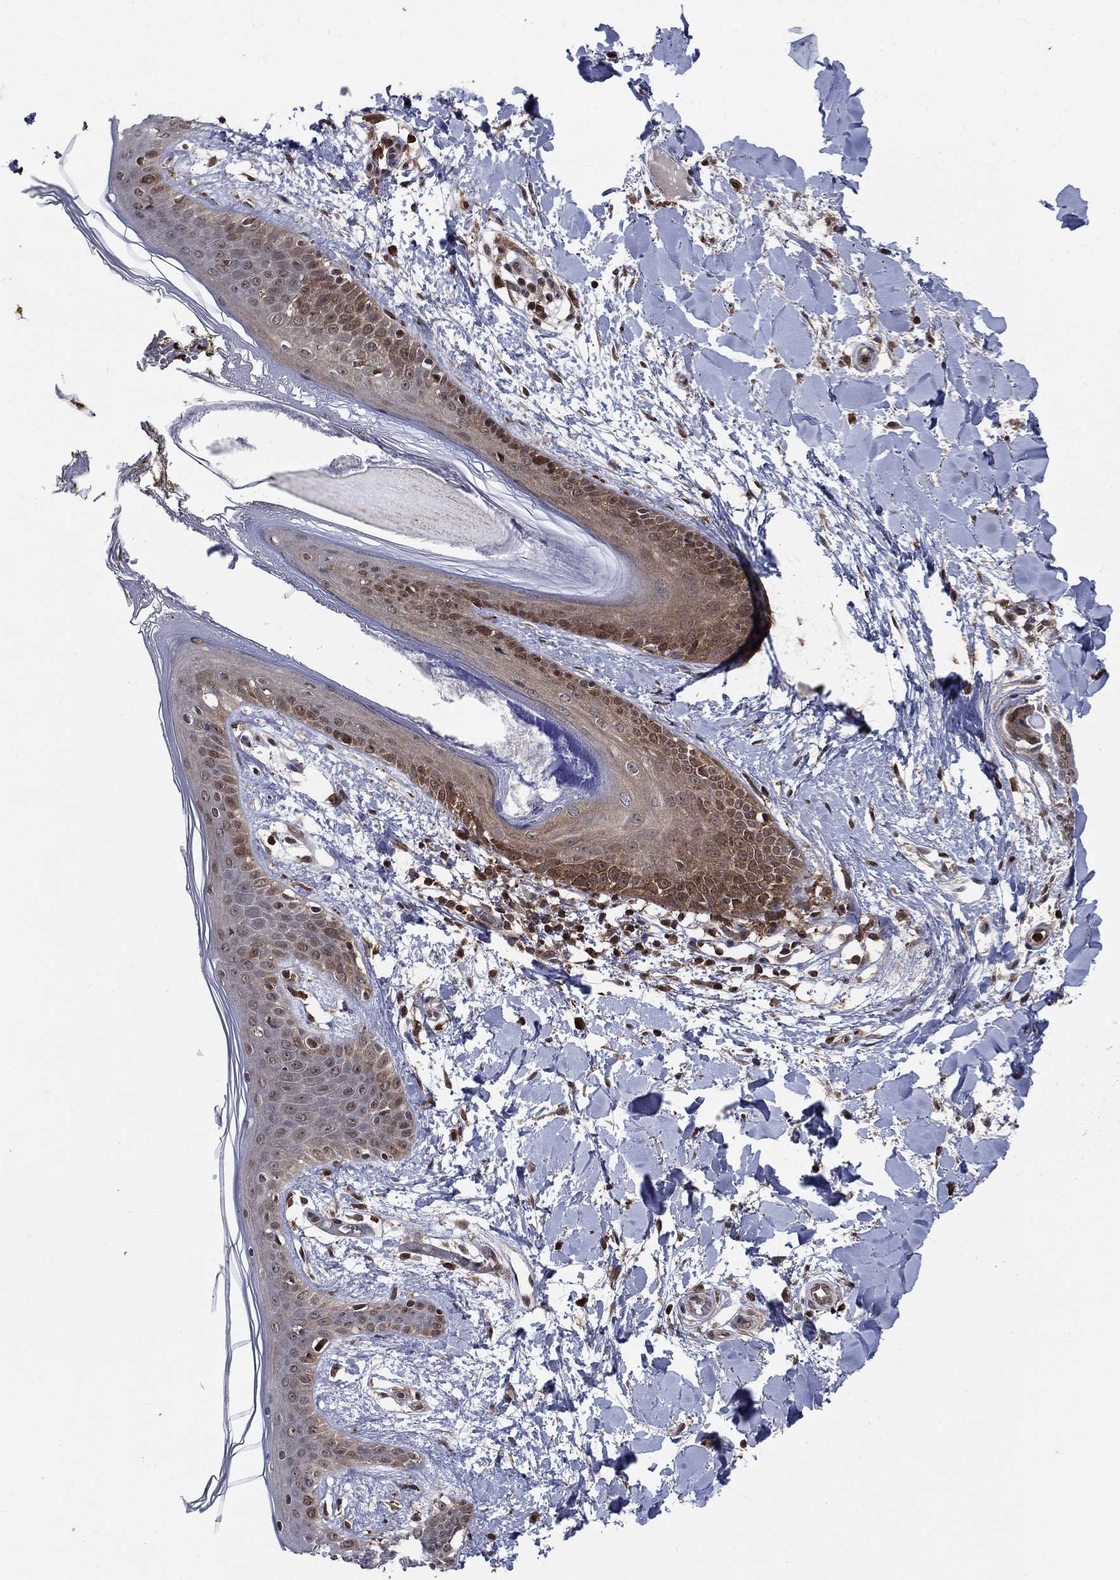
{"staining": {"intensity": "moderate", "quantity": "25%-75%", "location": "nuclear"}, "tissue": "skin", "cell_type": "Fibroblasts", "image_type": "normal", "snomed": [{"axis": "morphology", "description": "Normal tissue, NOS"}, {"axis": "topography", "description": "Skin"}], "caption": "Protein staining displays moderate nuclear expression in about 25%-75% of fibroblasts in normal skin. The staining was performed using DAB to visualize the protein expression in brown, while the nuclei were stained in blue with hematoxylin (Magnification: 20x).", "gene": "CACYBP", "patient": {"sex": "female", "age": 34}}